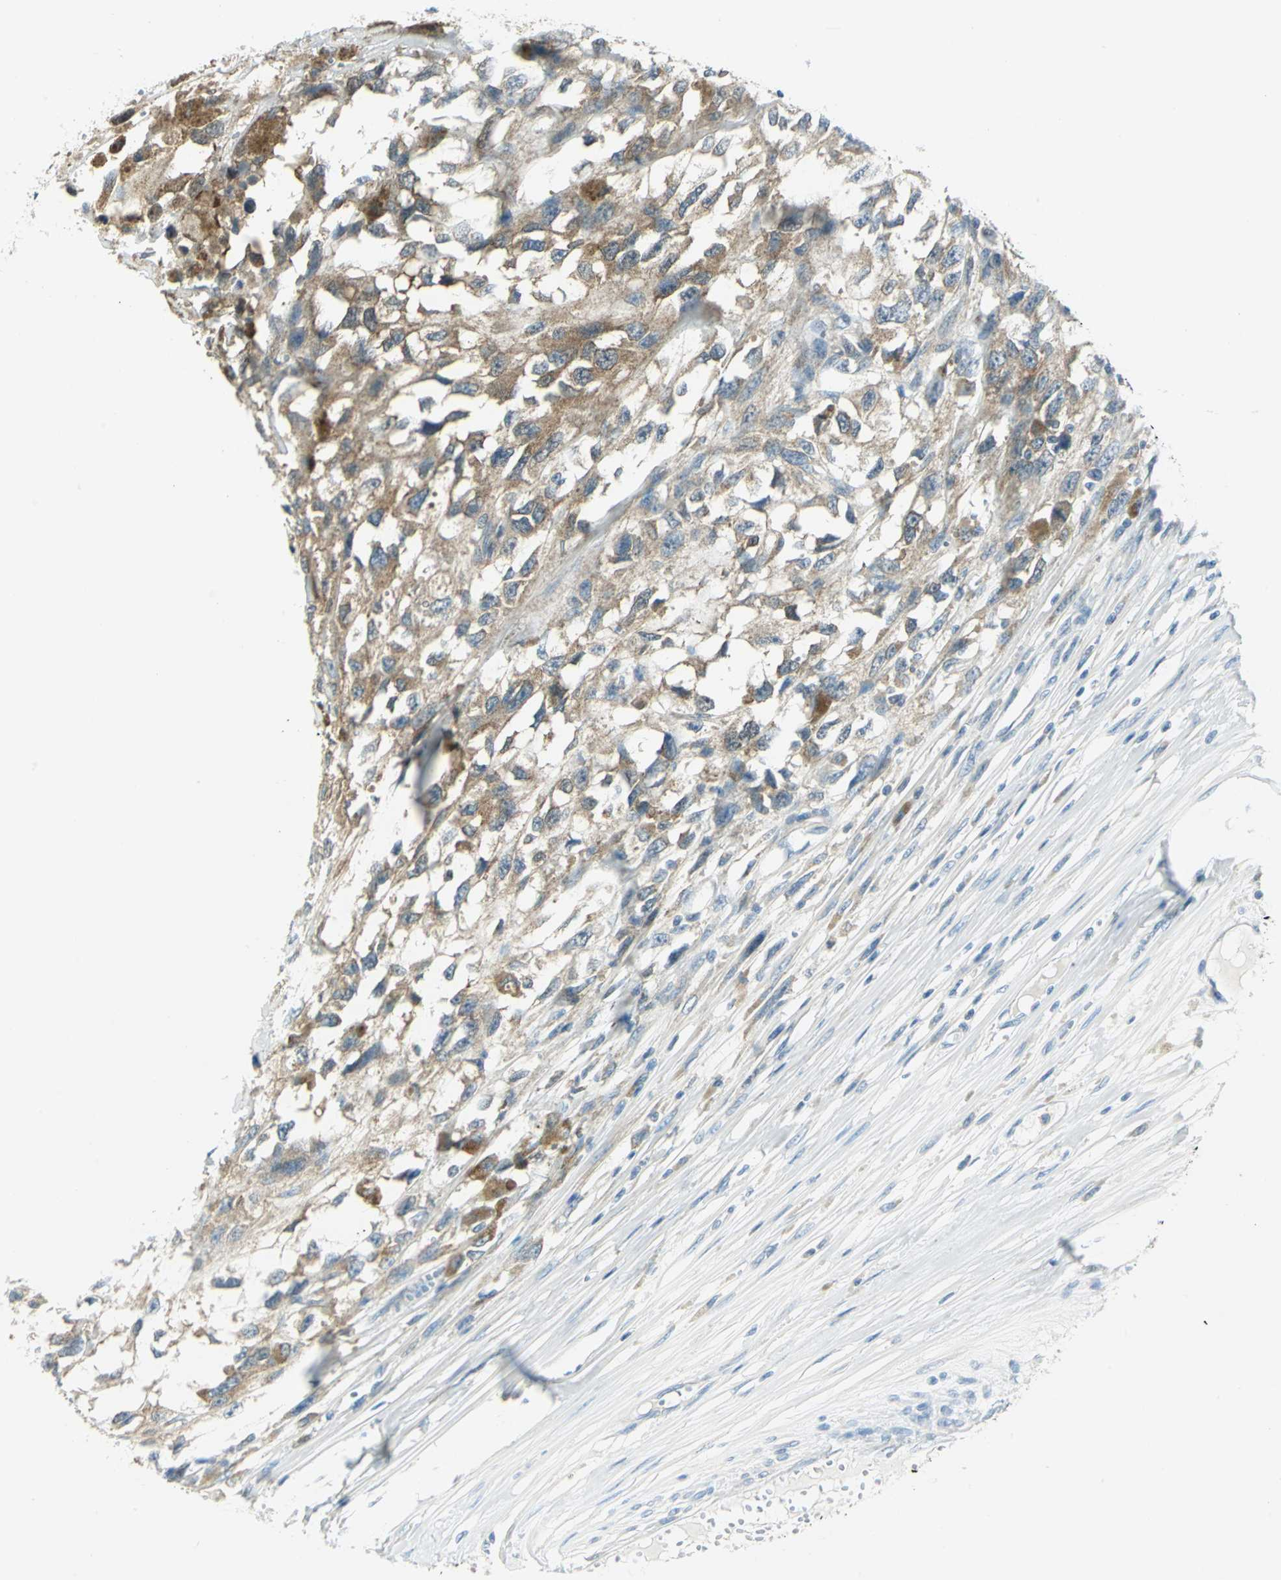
{"staining": {"intensity": "weak", "quantity": ">75%", "location": "cytoplasmic/membranous"}, "tissue": "melanoma", "cell_type": "Tumor cells", "image_type": "cancer", "snomed": [{"axis": "morphology", "description": "Malignant melanoma, Metastatic site"}, {"axis": "topography", "description": "Lymph node"}], "caption": "Protein expression analysis of human melanoma reveals weak cytoplasmic/membranous positivity in about >75% of tumor cells.", "gene": "ALDOA", "patient": {"sex": "male", "age": 59}}